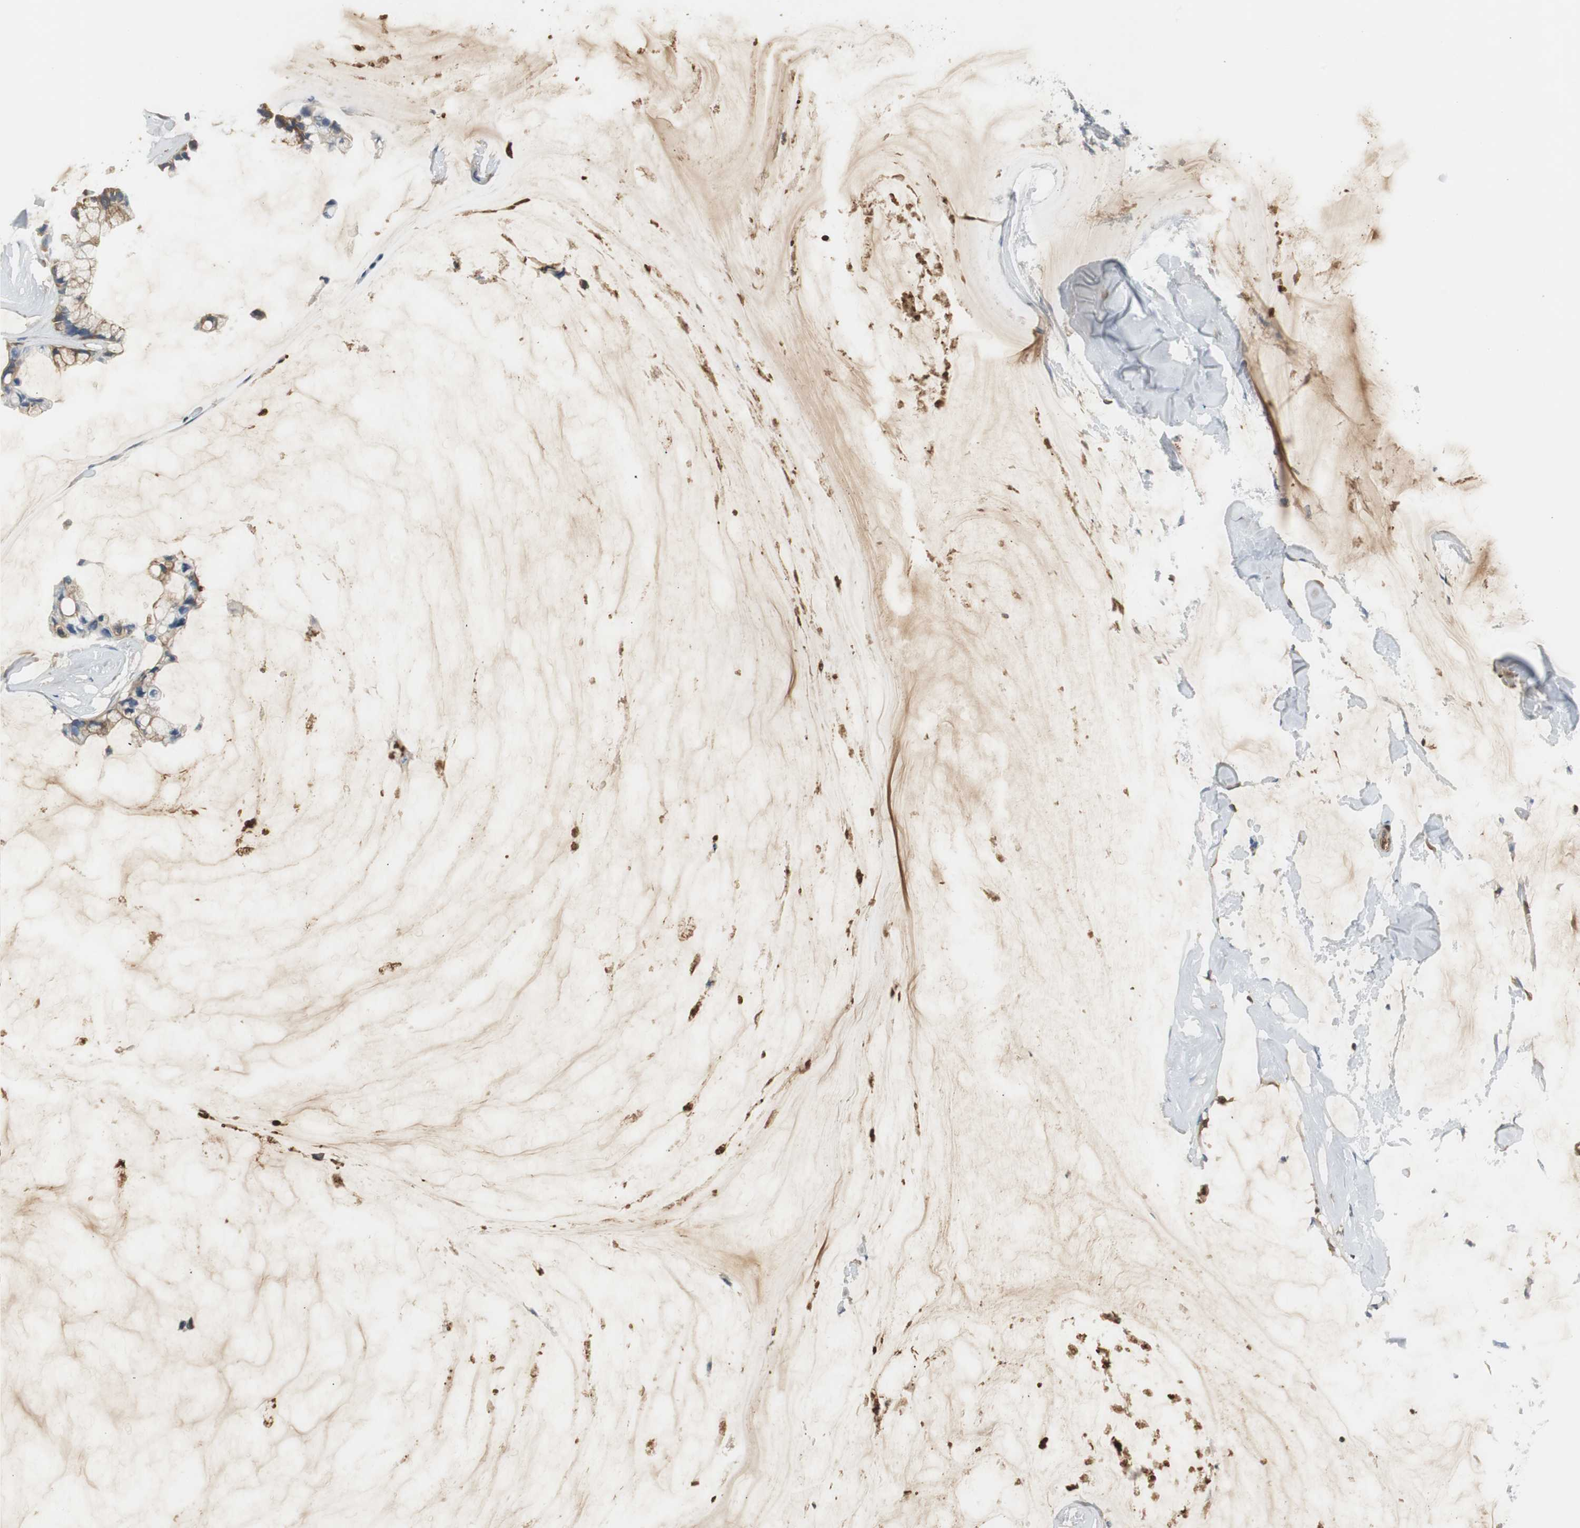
{"staining": {"intensity": "moderate", "quantity": "25%-75%", "location": "cytoplasmic/membranous"}, "tissue": "ovarian cancer", "cell_type": "Tumor cells", "image_type": "cancer", "snomed": [{"axis": "morphology", "description": "Cystadenocarcinoma, mucinous, NOS"}, {"axis": "topography", "description": "Ovary"}], "caption": "The photomicrograph reveals staining of ovarian cancer, revealing moderate cytoplasmic/membranous protein staining (brown color) within tumor cells. Ihc stains the protein of interest in brown and the nuclei are stained blue.", "gene": "SERPINF1", "patient": {"sex": "female", "age": 39}}